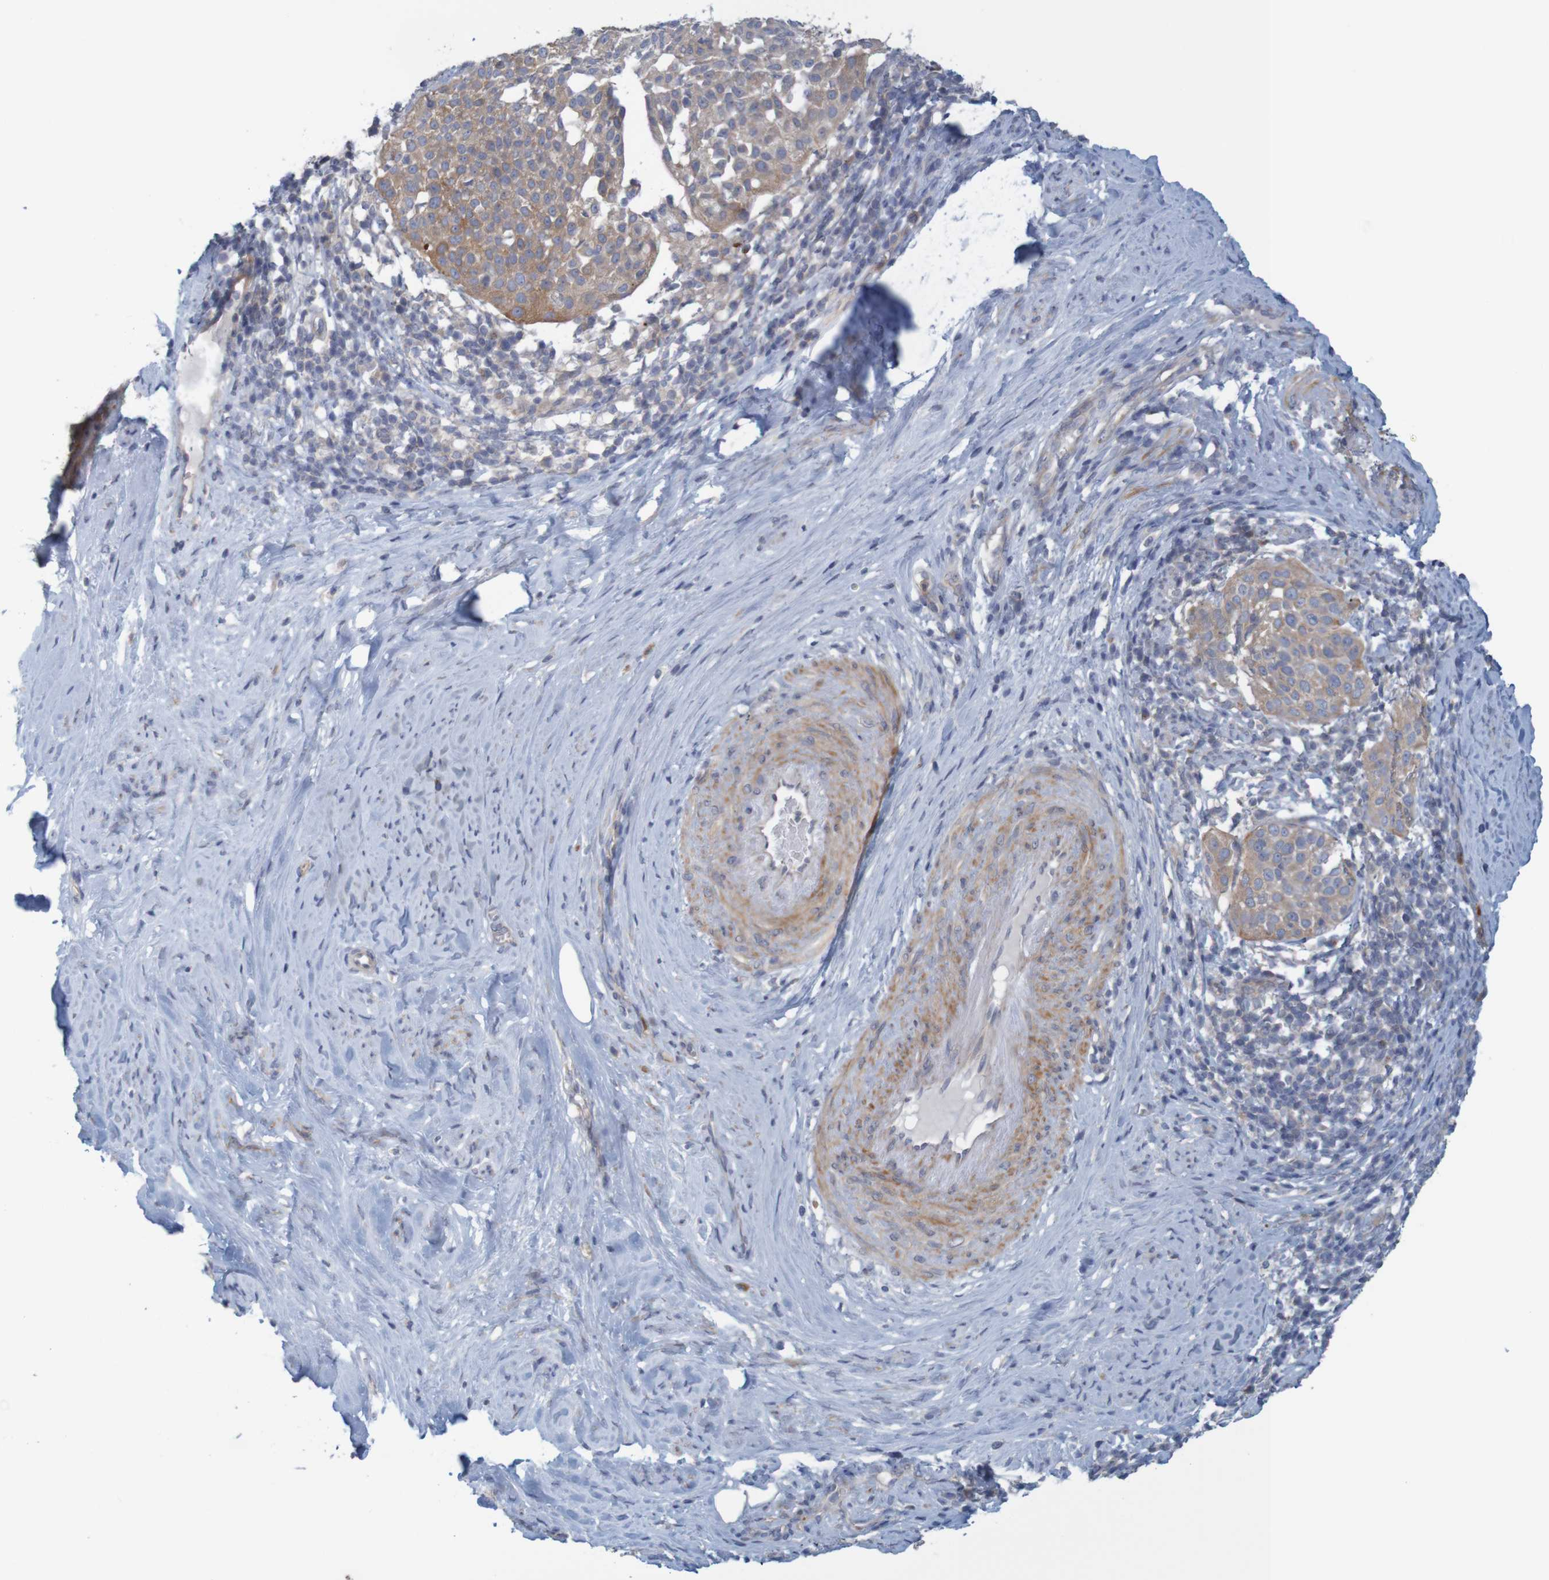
{"staining": {"intensity": "moderate", "quantity": ">75%", "location": "cytoplasmic/membranous"}, "tissue": "cervical cancer", "cell_type": "Tumor cells", "image_type": "cancer", "snomed": [{"axis": "morphology", "description": "Squamous cell carcinoma, NOS"}, {"axis": "topography", "description": "Cervix"}], "caption": "This is an image of immunohistochemistry (IHC) staining of cervical cancer (squamous cell carcinoma), which shows moderate expression in the cytoplasmic/membranous of tumor cells.", "gene": "KRT23", "patient": {"sex": "female", "age": 51}}